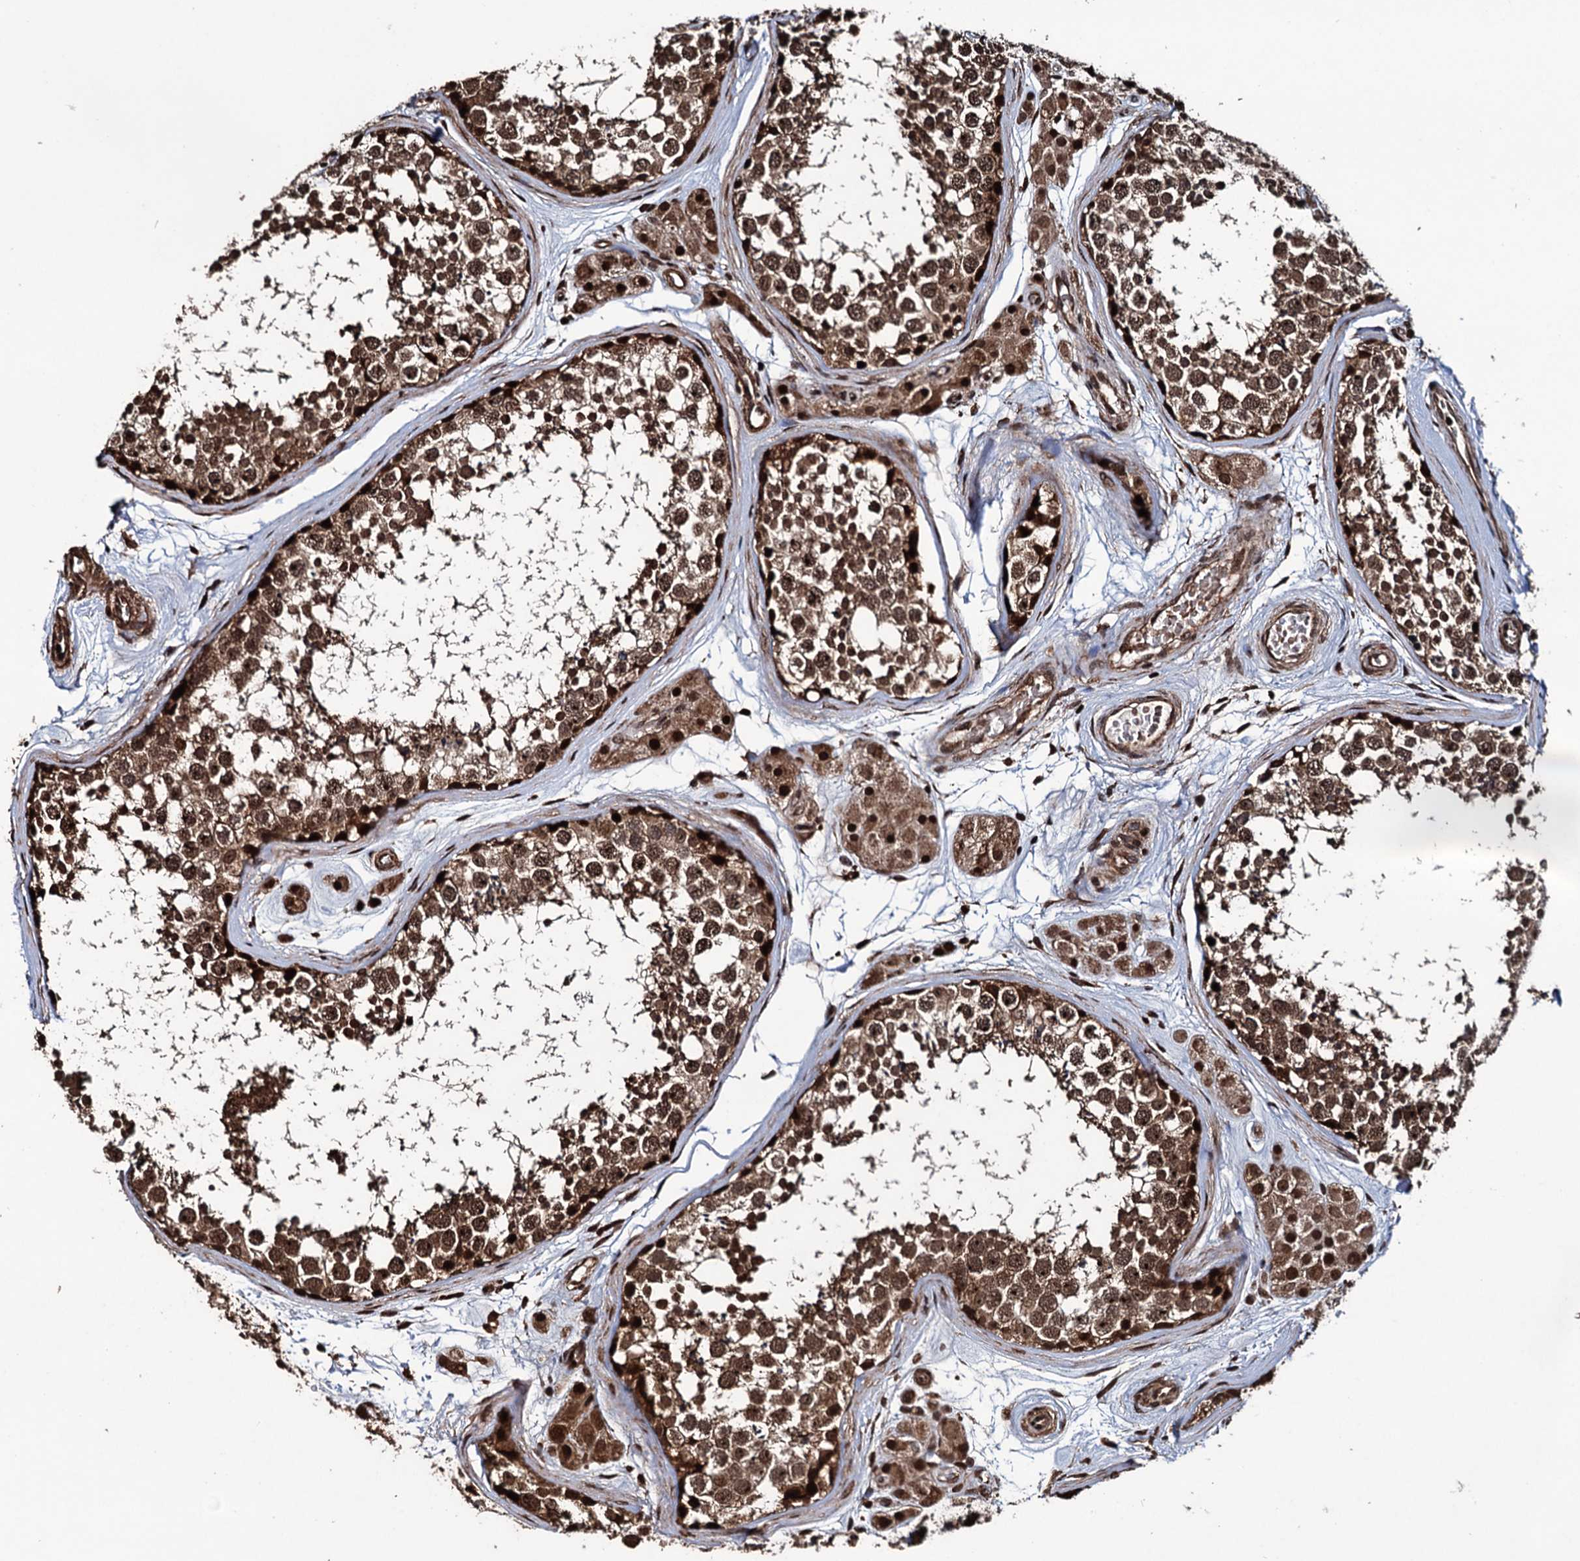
{"staining": {"intensity": "strong", "quantity": ">75%", "location": "cytoplasmic/membranous,nuclear"}, "tissue": "testis", "cell_type": "Cells in seminiferous ducts", "image_type": "normal", "snomed": [{"axis": "morphology", "description": "Normal tissue, NOS"}, {"axis": "topography", "description": "Testis"}], "caption": "Immunohistochemistry staining of normal testis, which demonstrates high levels of strong cytoplasmic/membranous,nuclear expression in approximately >75% of cells in seminiferous ducts indicating strong cytoplasmic/membranous,nuclear protein expression. The staining was performed using DAB (brown) for protein detection and nuclei were counterstained in hematoxylin (blue).", "gene": "EYA4", "patient": {"sex": "male", "age": 56}}